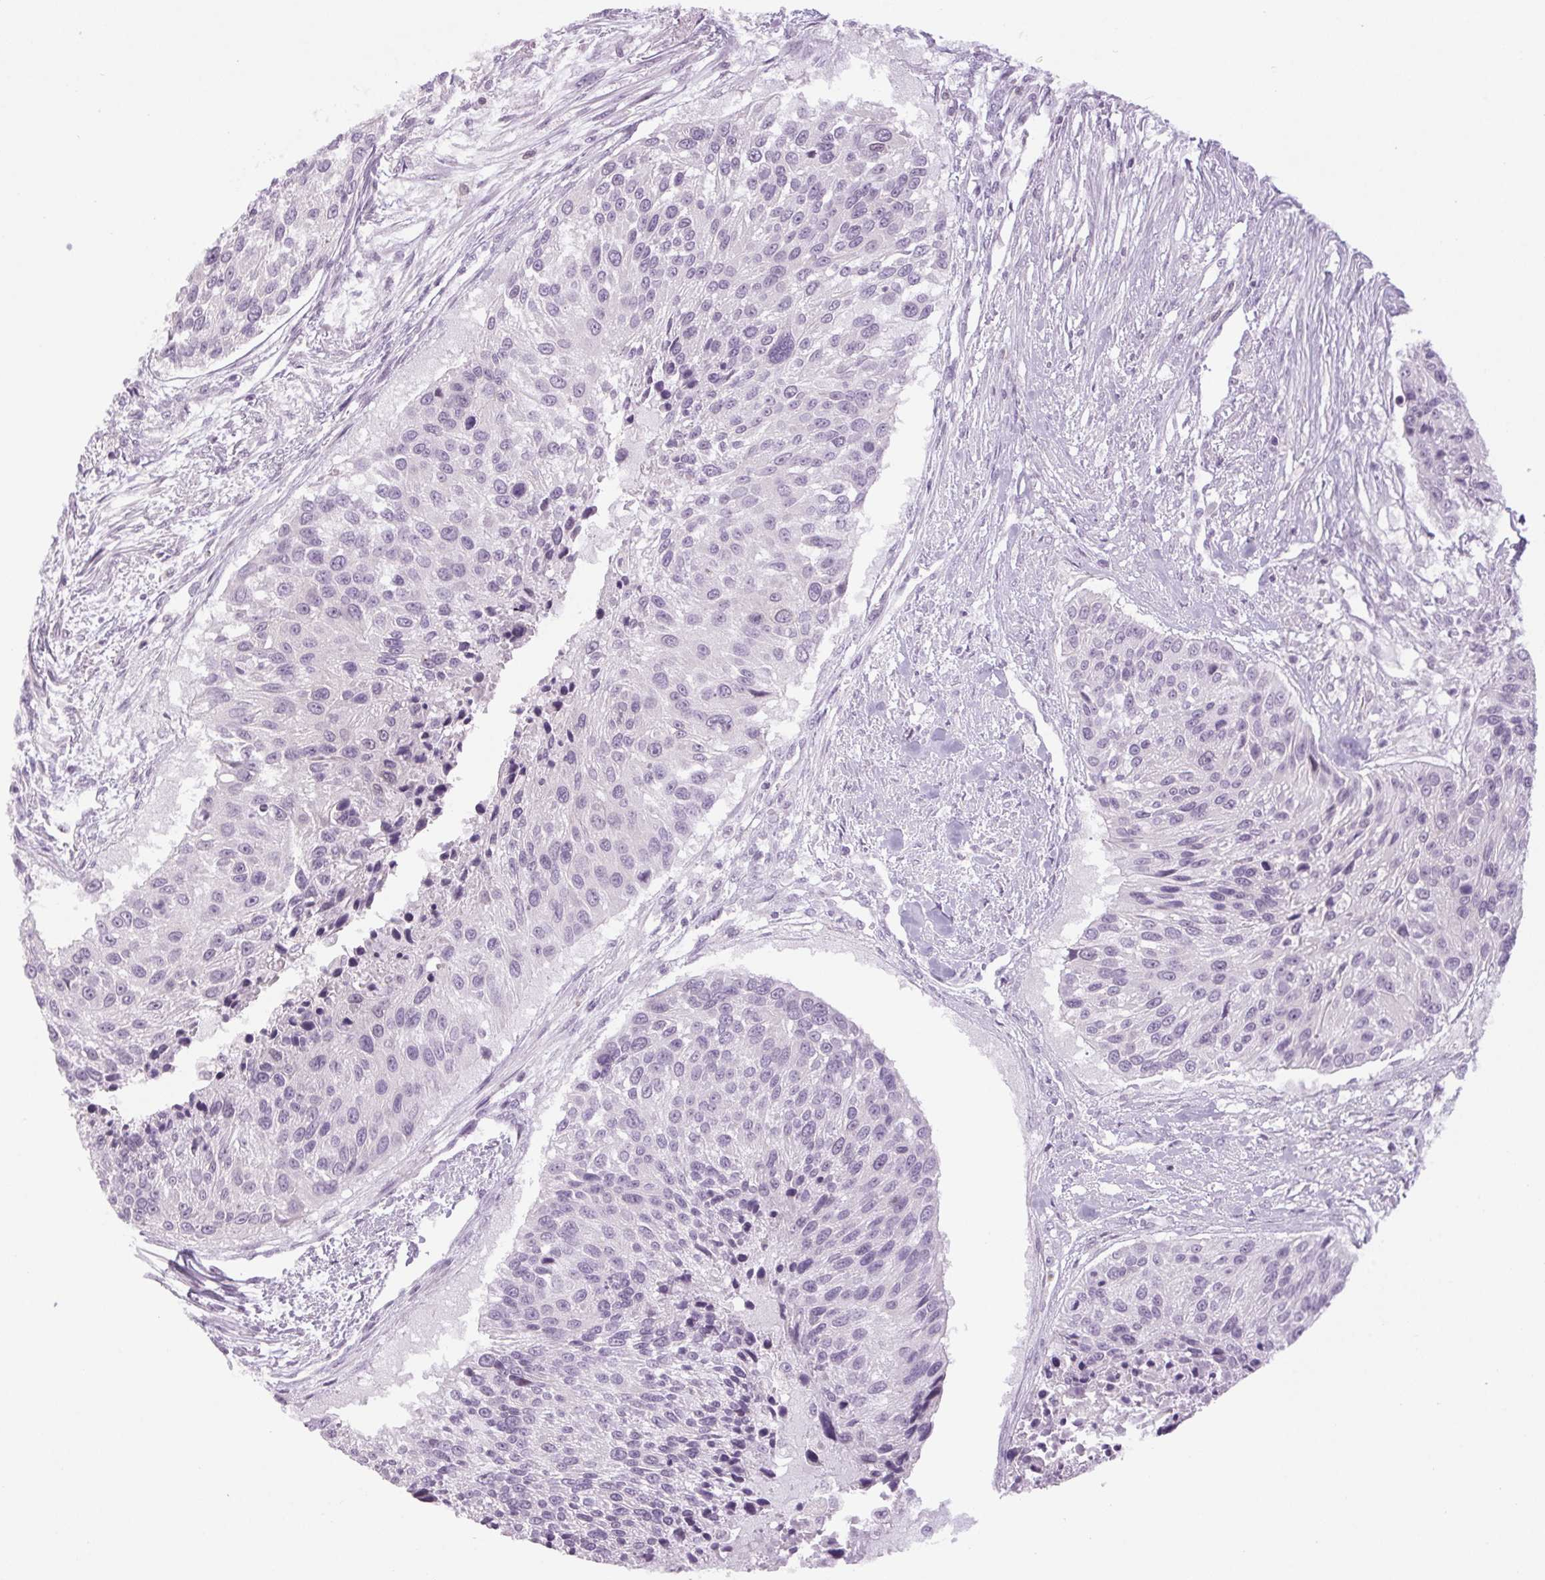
{"staining": {"intensity": "weak", "quantity": "<25%", "location": "nuclear"}, "tissue": "urothelial cancer", "cell_type": "Tumor cells", "image_type": "cancer", "snomed": [{"axis": "morphology", "description": "Urothelial carcinoma, NOS"}, {"axis": "topography", "description": "Urinary bladder"}], "caption": "Immunohistochemical staining of urothelial cancer exhibits no significant positivity in tumor cells.", "gene": "SMIM6", "patient": {"sex": "male", "age": 55}}